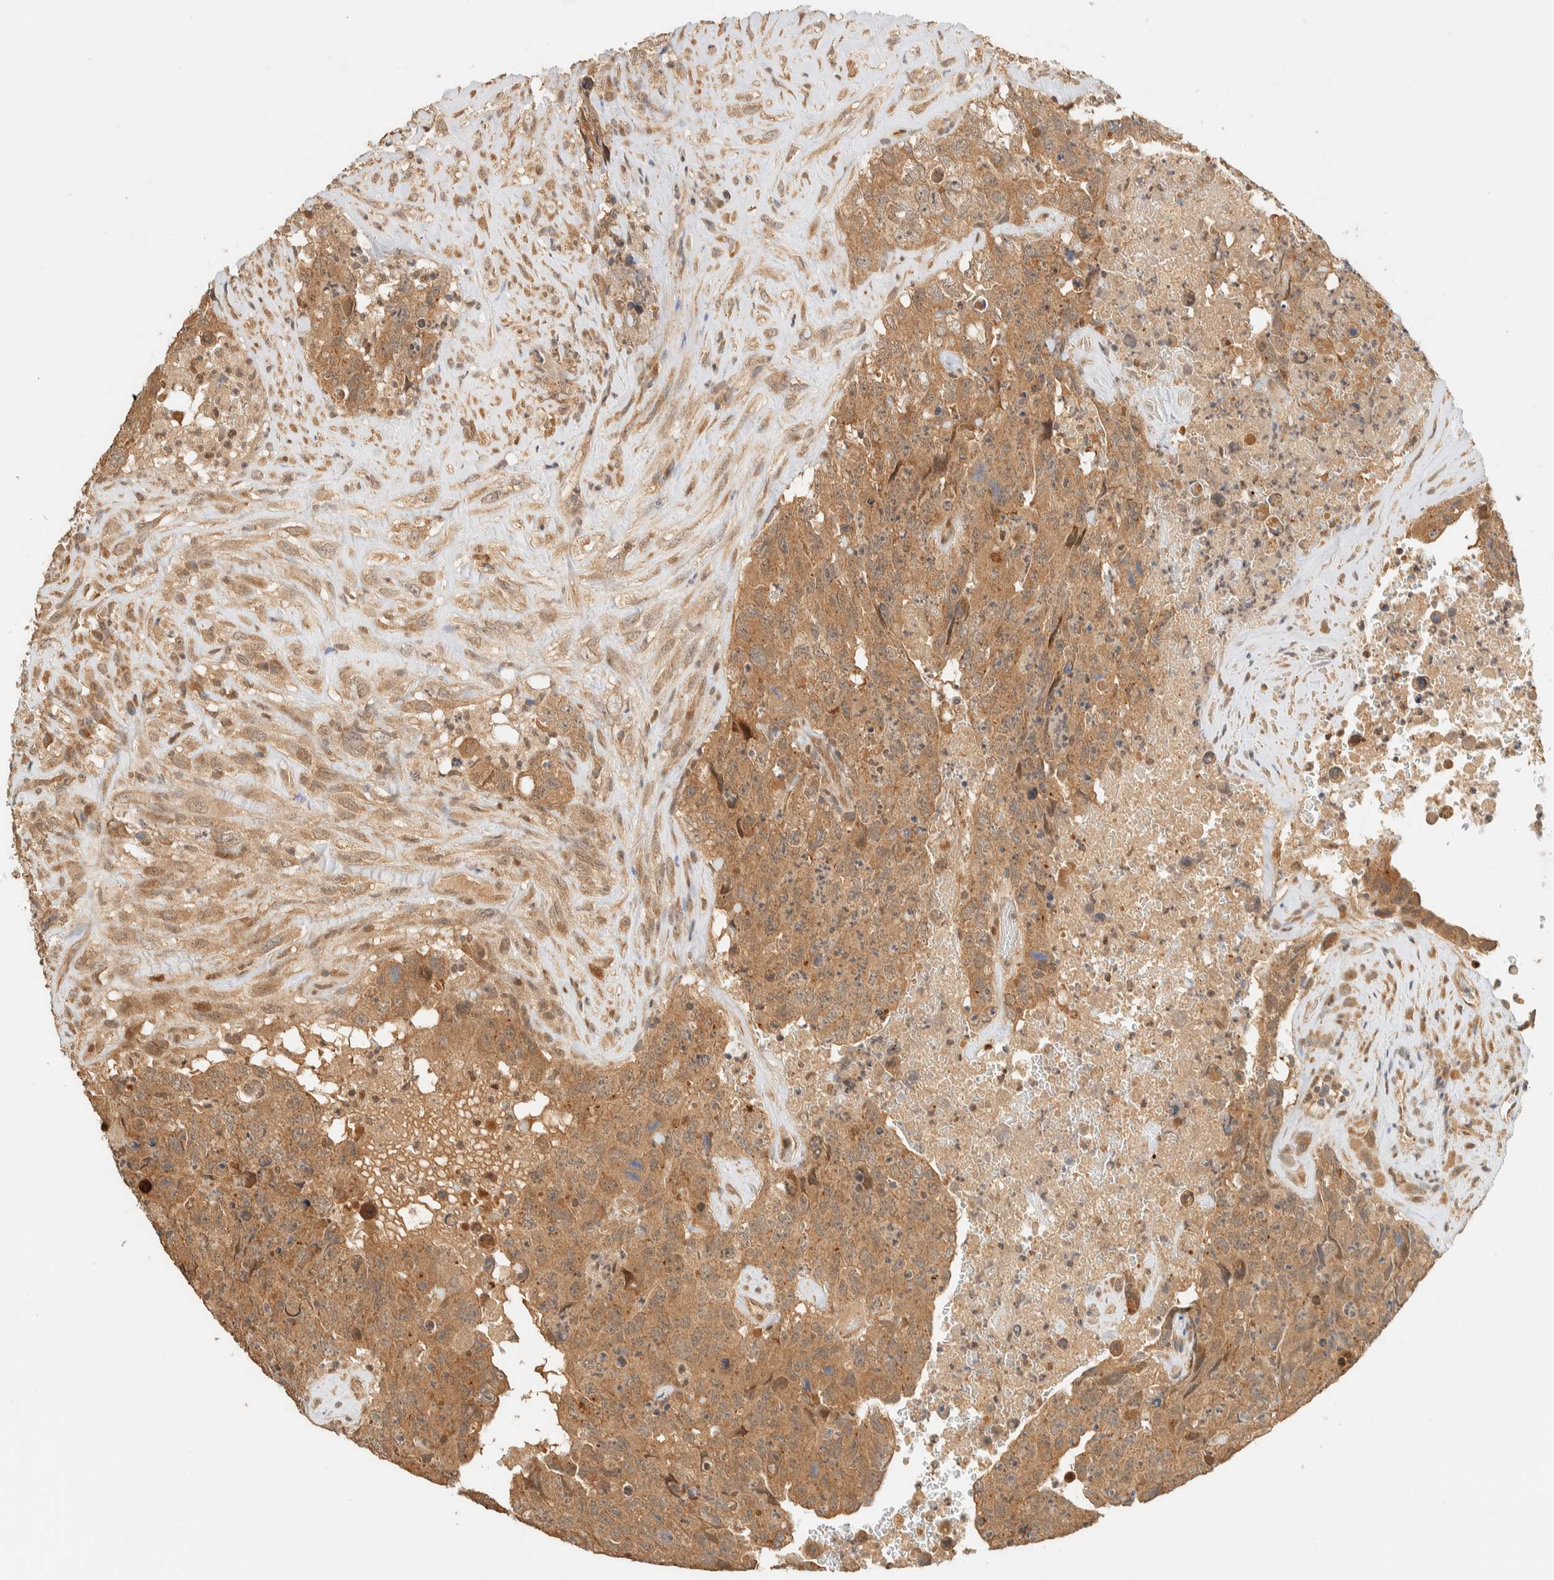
{"staining": {"intensity": "moderate", "quantity": ">75%", "location": "cytoplasmic/membranous"}, "tissue": "testis cancer", "cell_type": "Tumor cells", "image_type": "cancer", "snomed": [{"axis": "morphology", "description": "Carcinoma, Embryonal, NOS"}, {"axis": "topography", "description": "Testis"}], "caption": "An image of human testis cancer stained for a protein exhibits moderate cytoplasmic/membranous brown staining in tumor cells. (Brightfield microscopy of DAB IHC at high magnification).", "gene": "ZBTB34", "patient": {"sex": "male", "age": 32}}